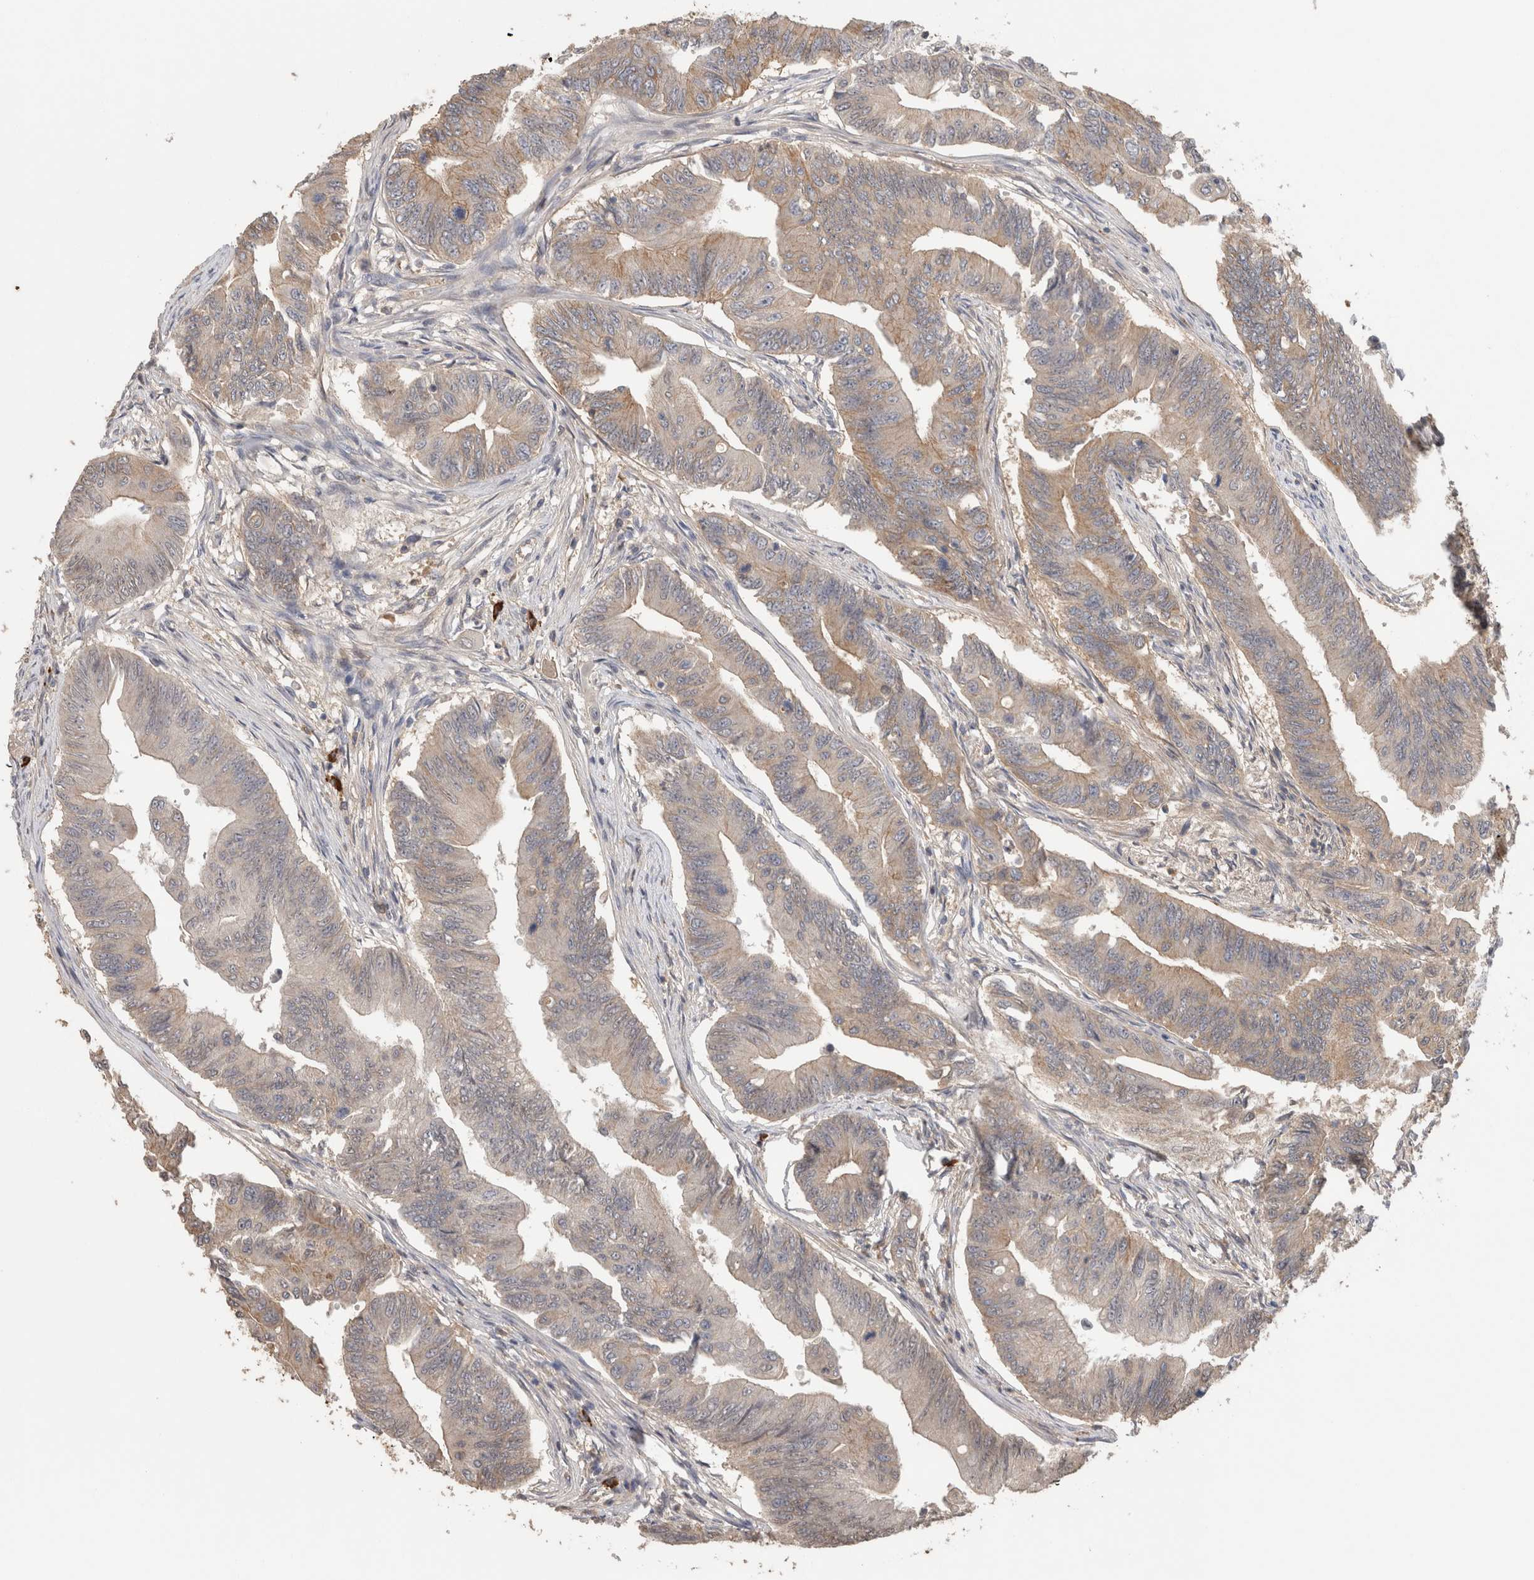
{"staining": {"intensity": "moderate", "quantity": "<25%", "location": "cytoplasmic/membranous"}, "tissue": "colorectal cancer", "cell_type": "Tumor cells", "image_type": "cancer", "snomed": [{"axis": "morphology", "description": "Adenoma, NOS"}, {"axis": "morphology", "description": "Adenocarcinoma, NOS"}, {"axis": "topography", "description": "Colon"}], "caption": "The immunohistochemical stain highlights moderate cytoplasmic/membranous expression in tumor cells of adenocarcinoma (colorectal) tissue.", "gene": "PPP3CC", "patient": {"sex": "male", "age": 79}}